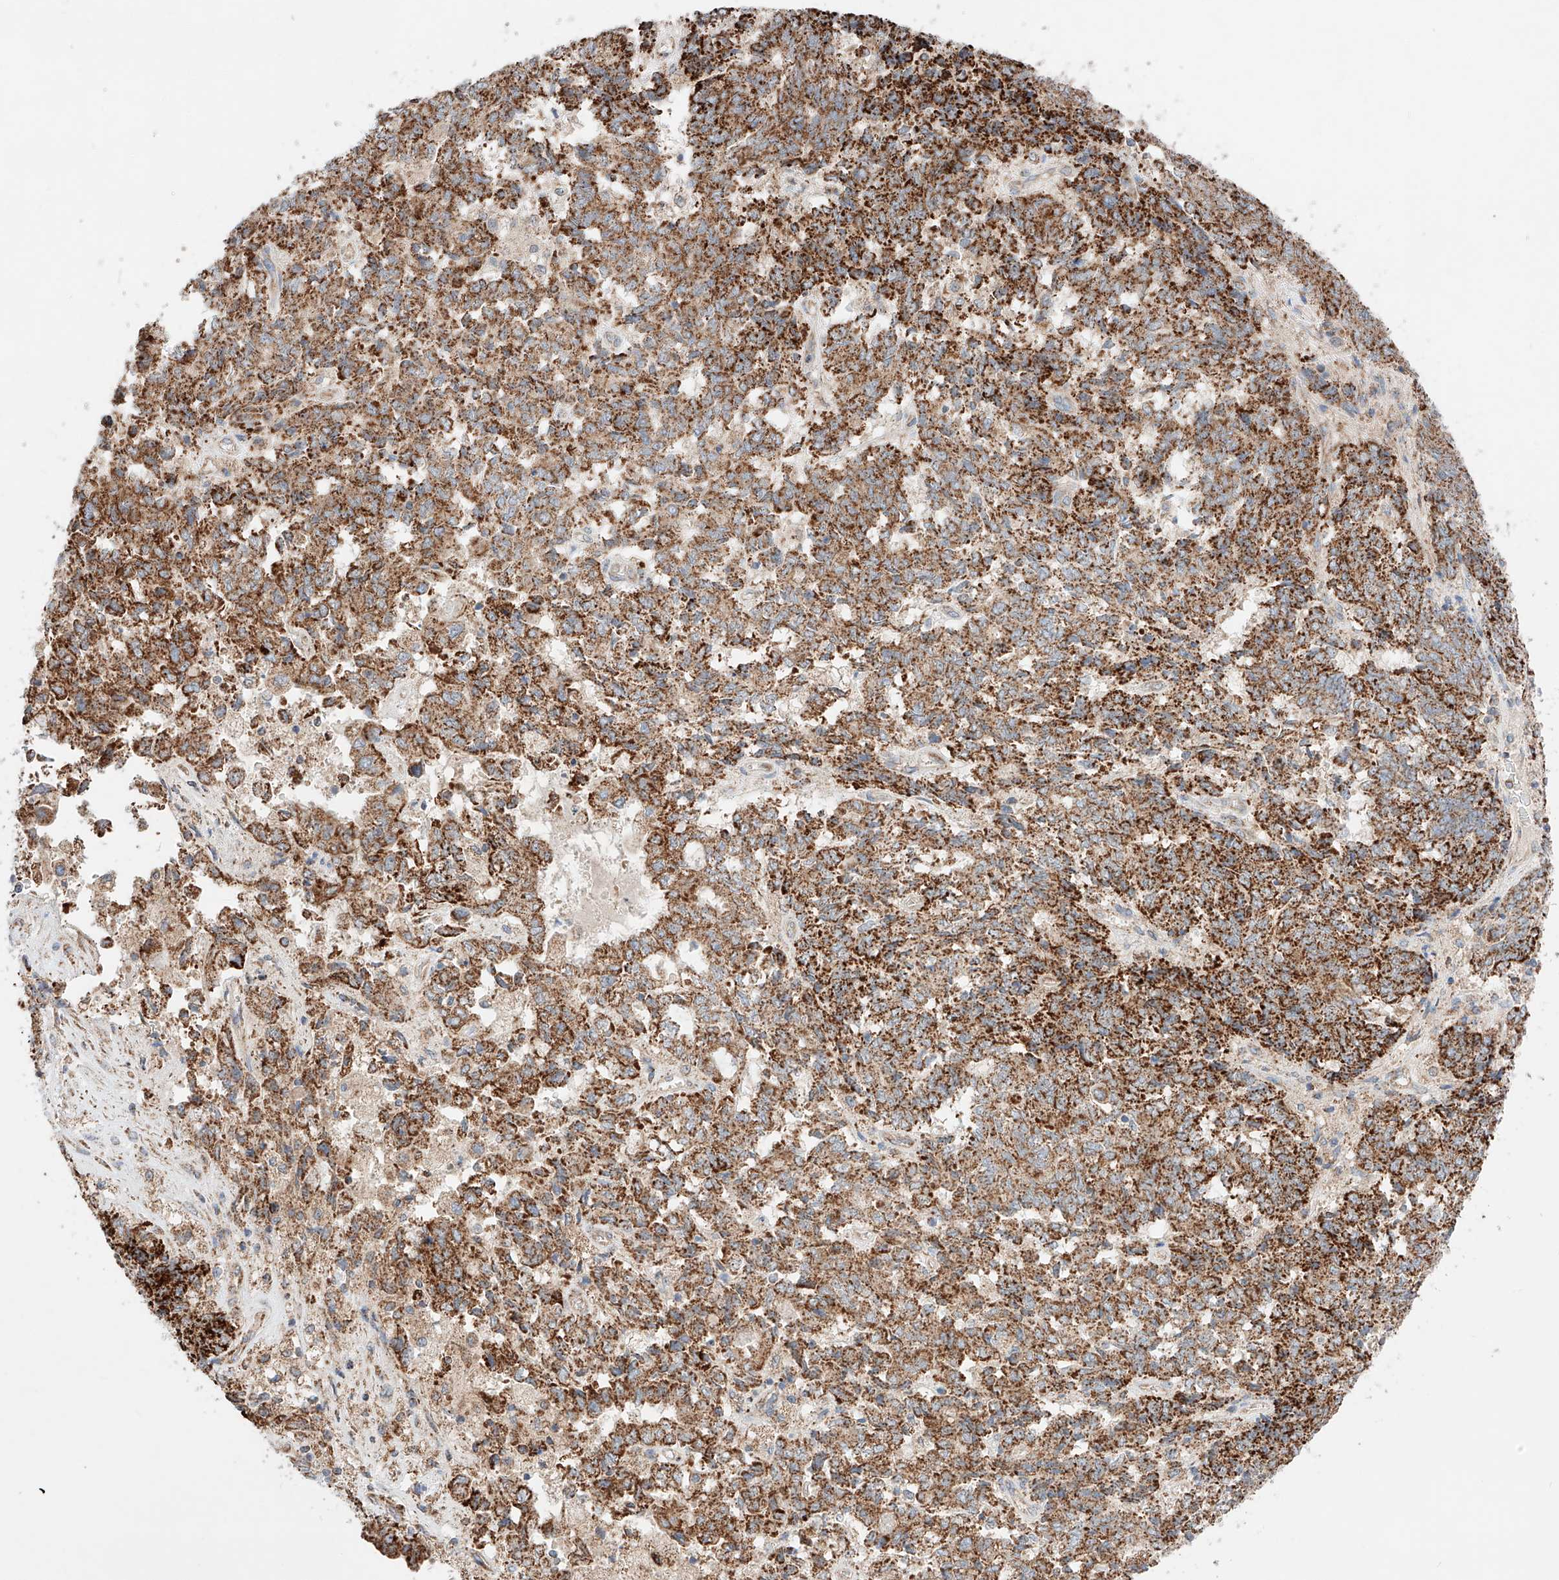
{"staining": {"intensity": "strong", "quantity": ">75%", "location": "cytoplasmic/membranous"}, "tissue": "endometrial cancer", "cell_type": "Tumor cells", "image_type": "cancer", "snomed": [{"axis": "morphology", "description": "Adenocarcinoma, NOS"}, {"axis": "topography", "description": "Endometrium"}], "caption": "The immunohistochemical stain shows strong cytoplasmic/membranous expression in tumor cells of endometrial cancer tissue. (Stains: DAB in brown, nuclei in blue, Microscopy: brightfield microscopy at high magnification).", "gene": "KTI12", "patient": {"sex": "female", "age": 80}}